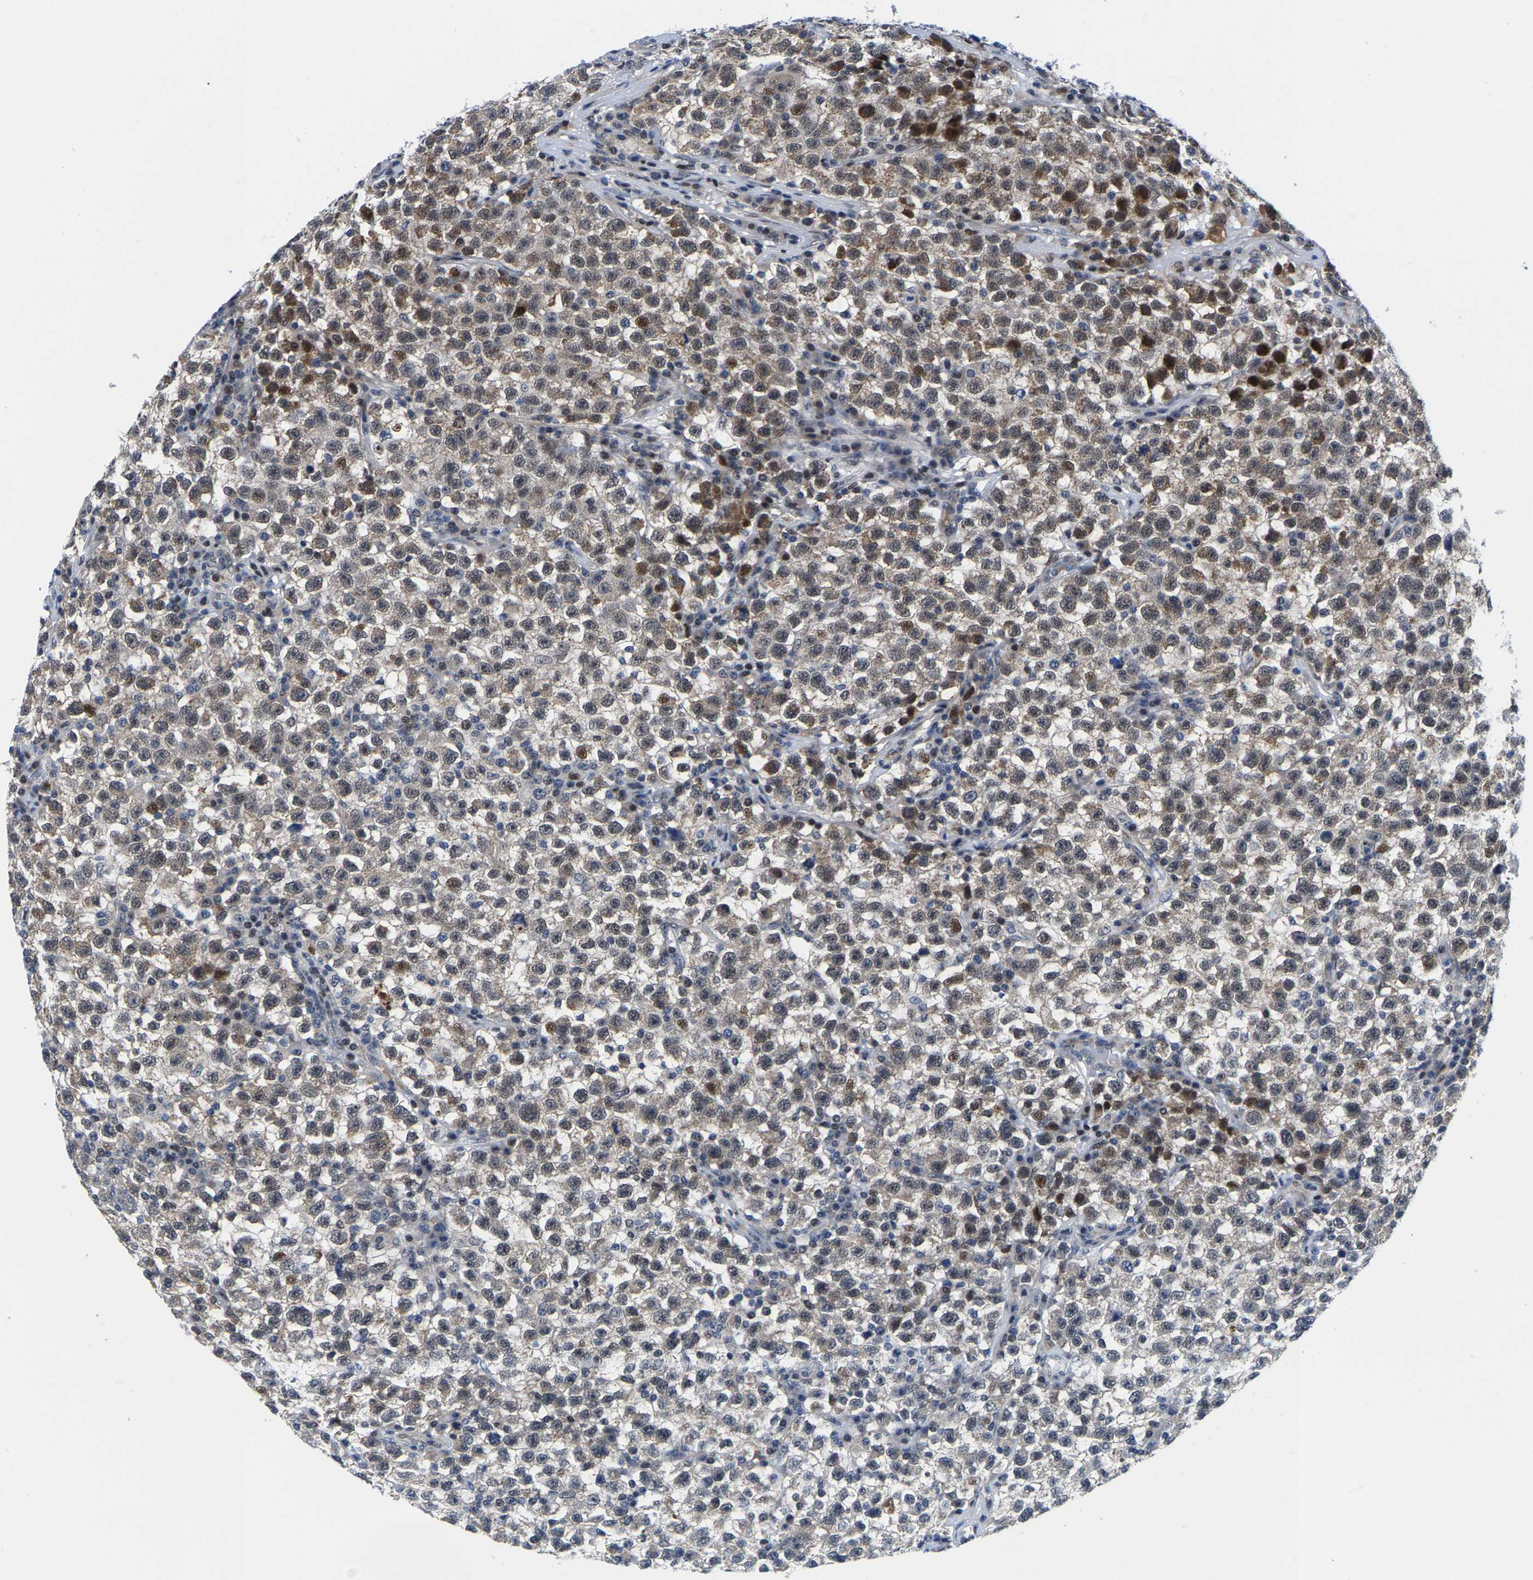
{"staining": {"intensity": "weak", "quantity": "25%-75%", "location": "cytoplasmic/membranous,nuclear"}, "tissue": "testis cancer", "cell_type": "Tumor cells", "image_type": "cancer", "snomed": [{"axis": "morphology", "description": "Seminoma, NOS"}, {"axis": "topography", "description": "Testis"}], "caption": "Immunohistochemical staining of testis cancer (seminoma) exhibits low levels of weak cytoplasmic/membranous and nuclear protein positivity in about 25%-75% of tumor cells. (Stains: DAB (3,3'-diaminobenzidine) in brown, nuclei in blue, Microscopy: brightfield microscopy at high magnification).", "gene": "GTPBP10", "patient": {"sex": "male", "age": 22}}